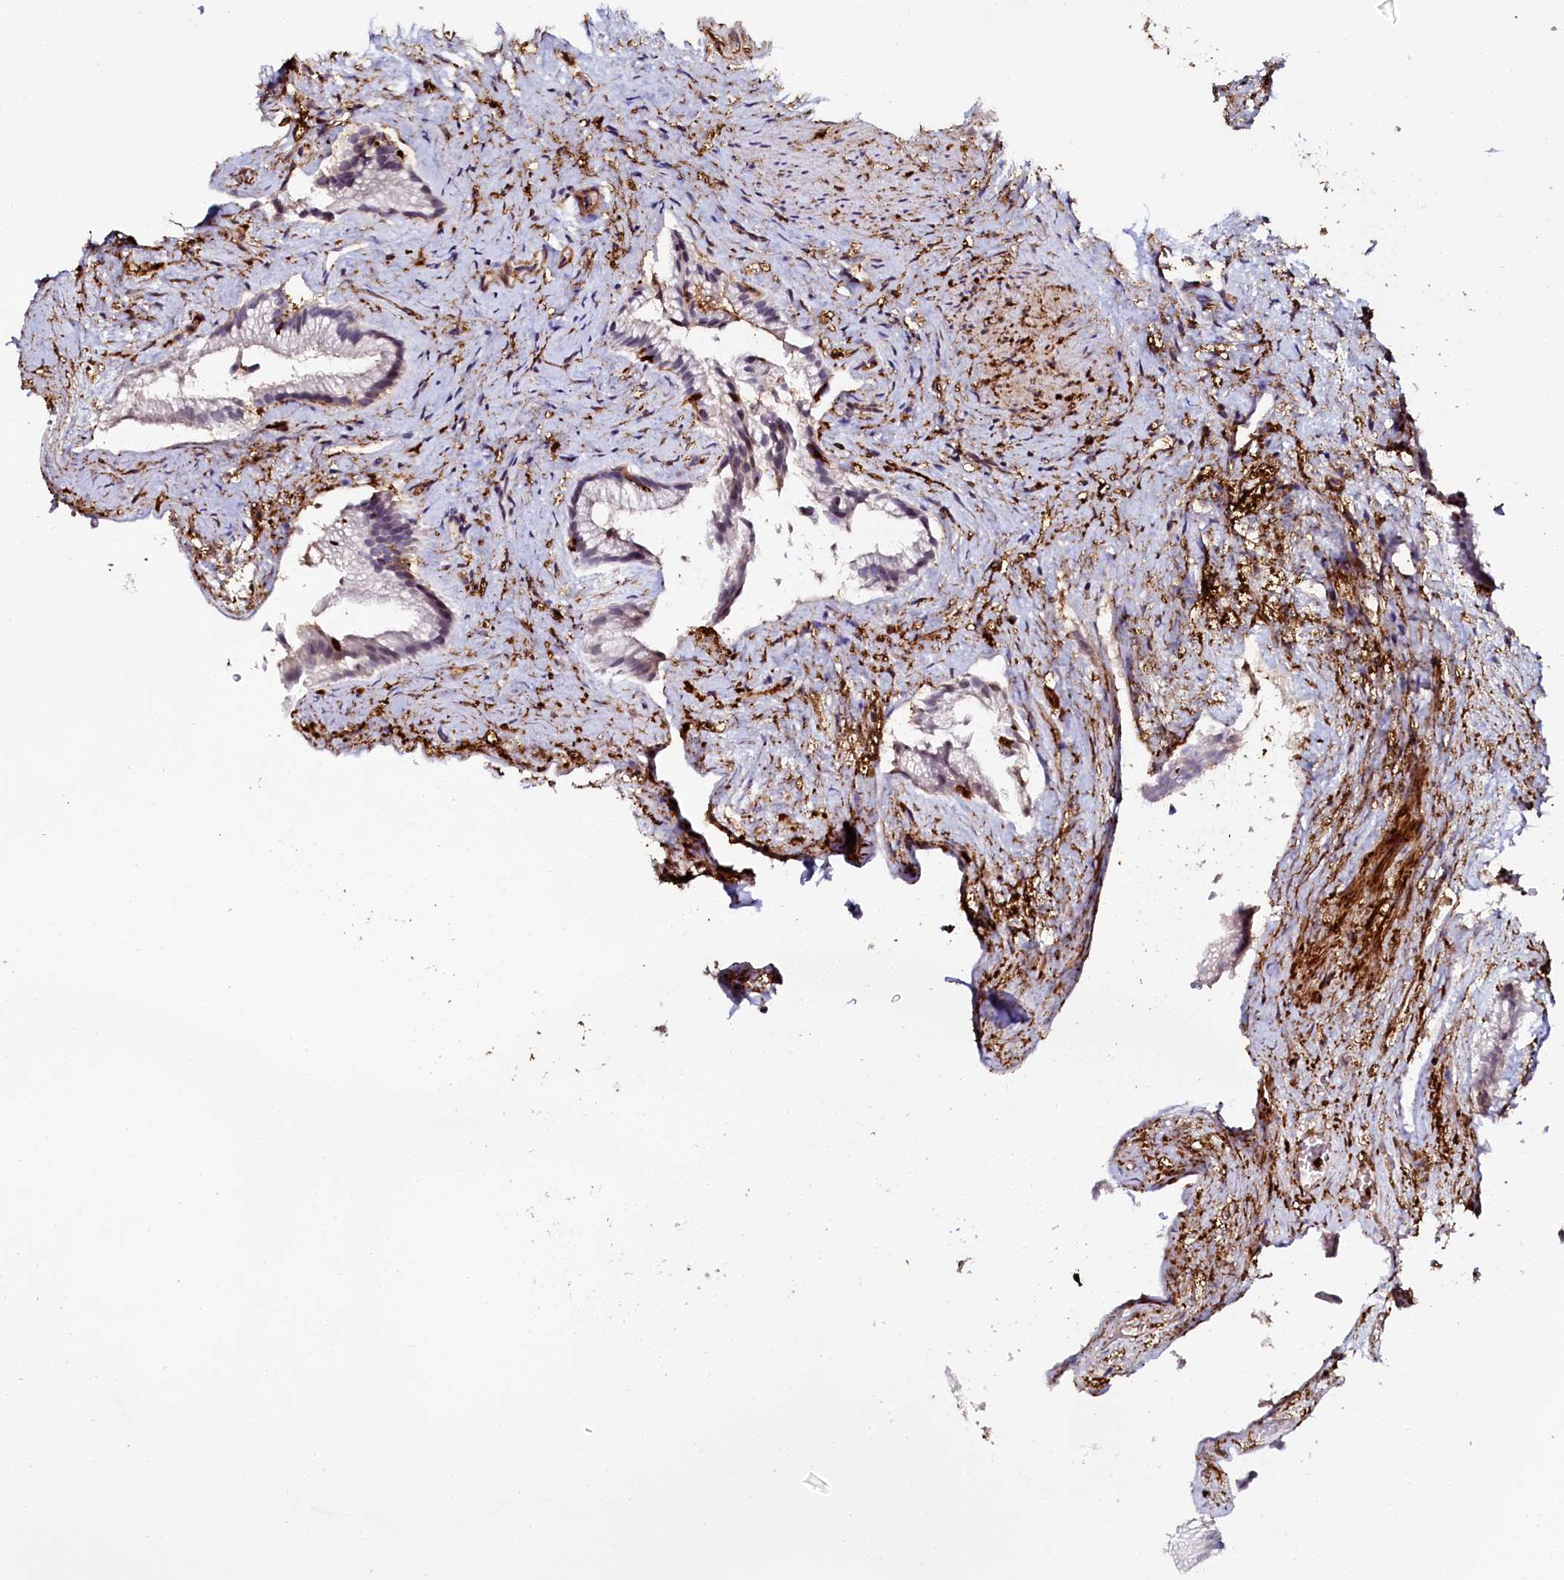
{"staining": {"intensity": "negative", "quantity": "none", "location": "none"}, "tissue": "gallbladder", "cell_type": "Glandular cells", "image_type": "normal", "snomed": [{"axis": "morphology", "description": "Normal tissue, NOS"}, {"axis": "morphology", "description": "Inflammation, NOS"}, {"axis": "topography", "description": "Gallbladder"}], "caption": "DAB (3,3'-diaminobenzidine) immunohistochemical staining of normal gallbladder demonstrates no significant expression in glandular cells. (DAB IHC visualized using brightfield microscopy, high magnification).", "gene": "AAAS", "patient": {"sex": "male", "age": 51}}